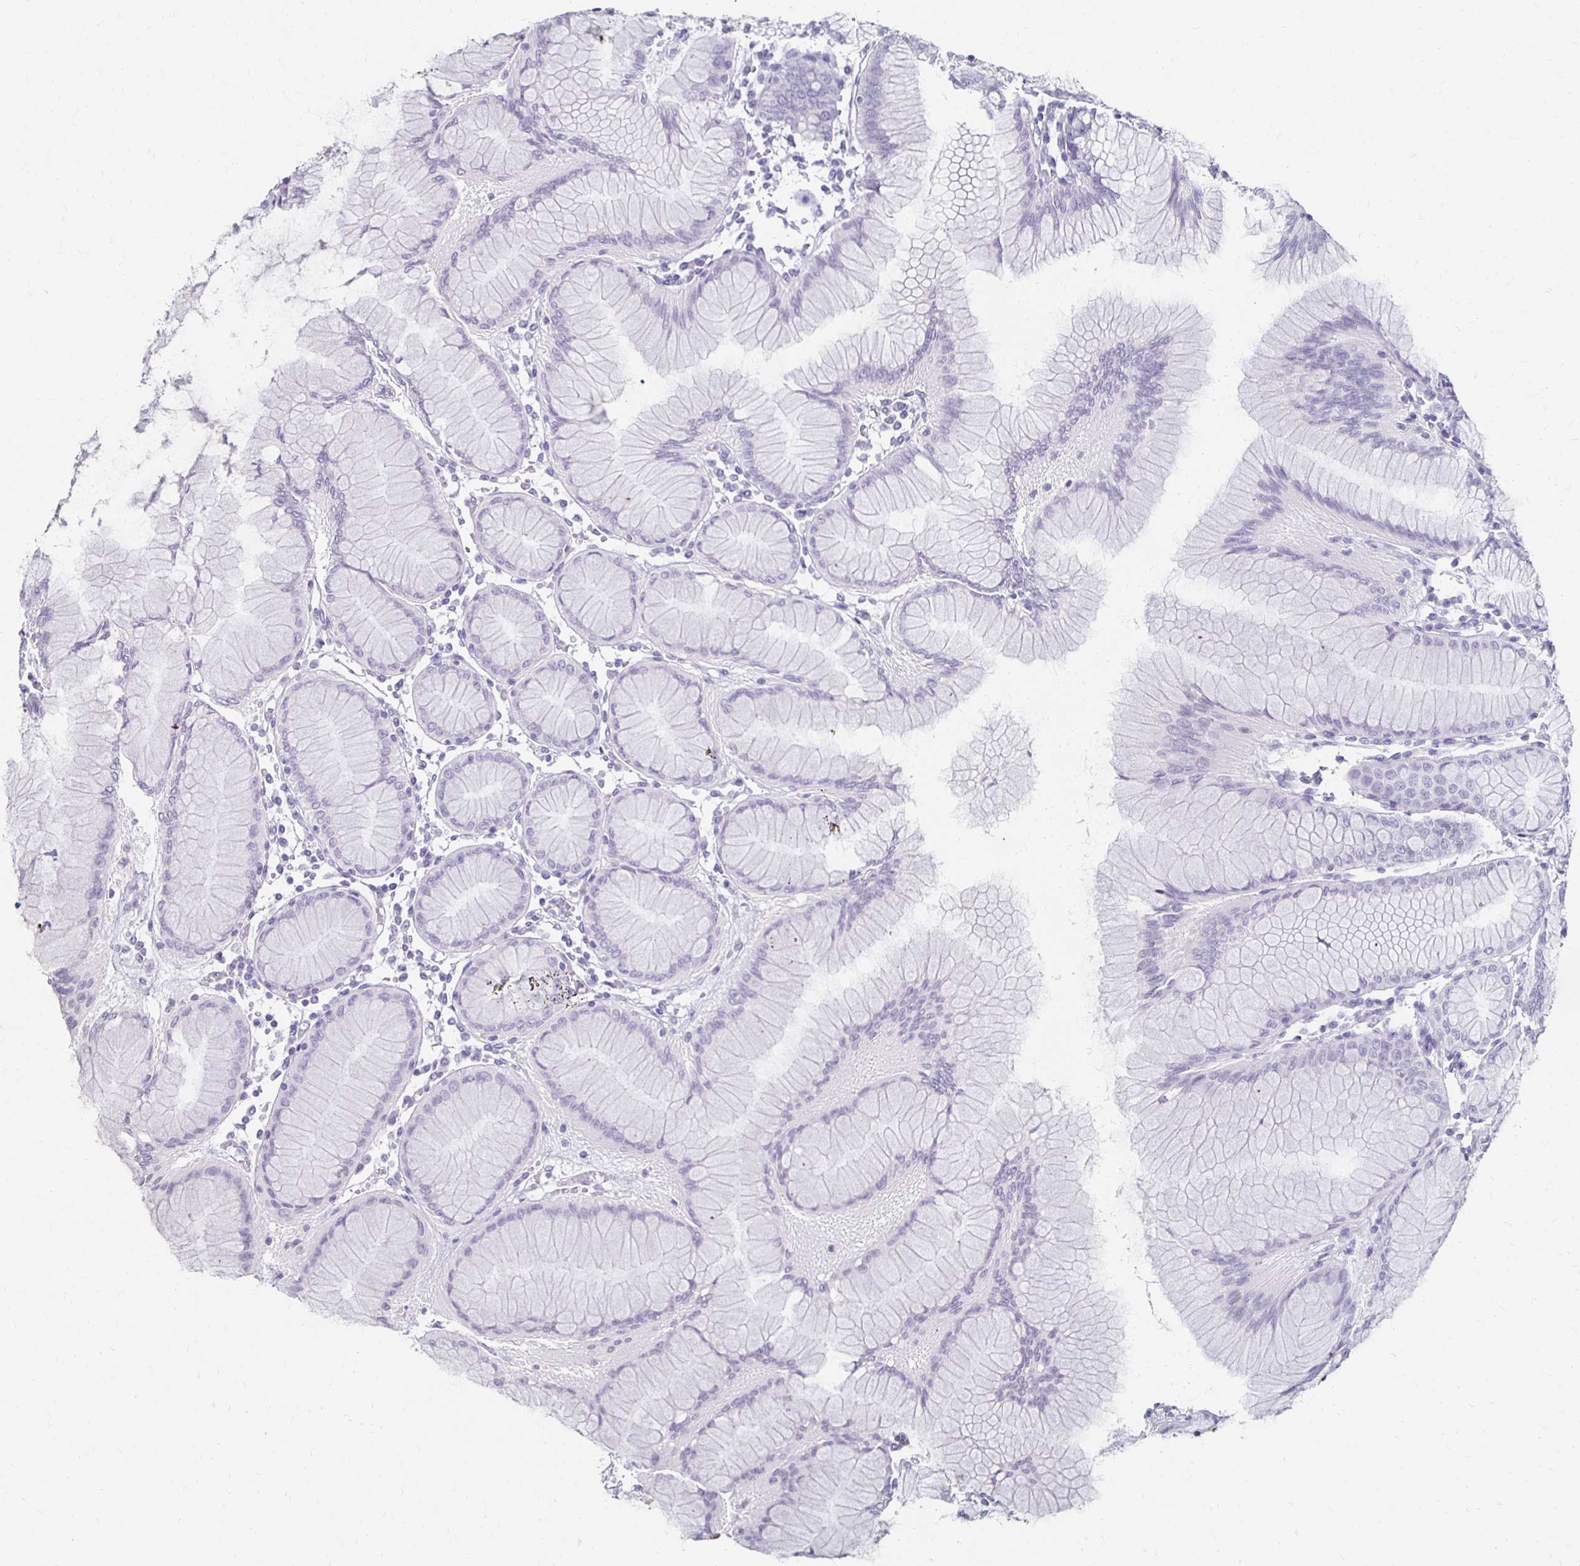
{"staining": {"intensity": "negative", "quantity": "none", "location": "none"}, "tissue": "stomach", "cell_type": "Glandular cells", "image_type": "normal", "snomed": [{"axis": "morphology", "description": "Normal tissue, NOS"}, {"axis": "topography", "description": "Stomach"}], "caption": "Immunohistochemical staining of benign stomach demonstrates no significant expression in glandular cells.", "gene": "TOMM34", "patient": {"sex": "female", "age": 57}}